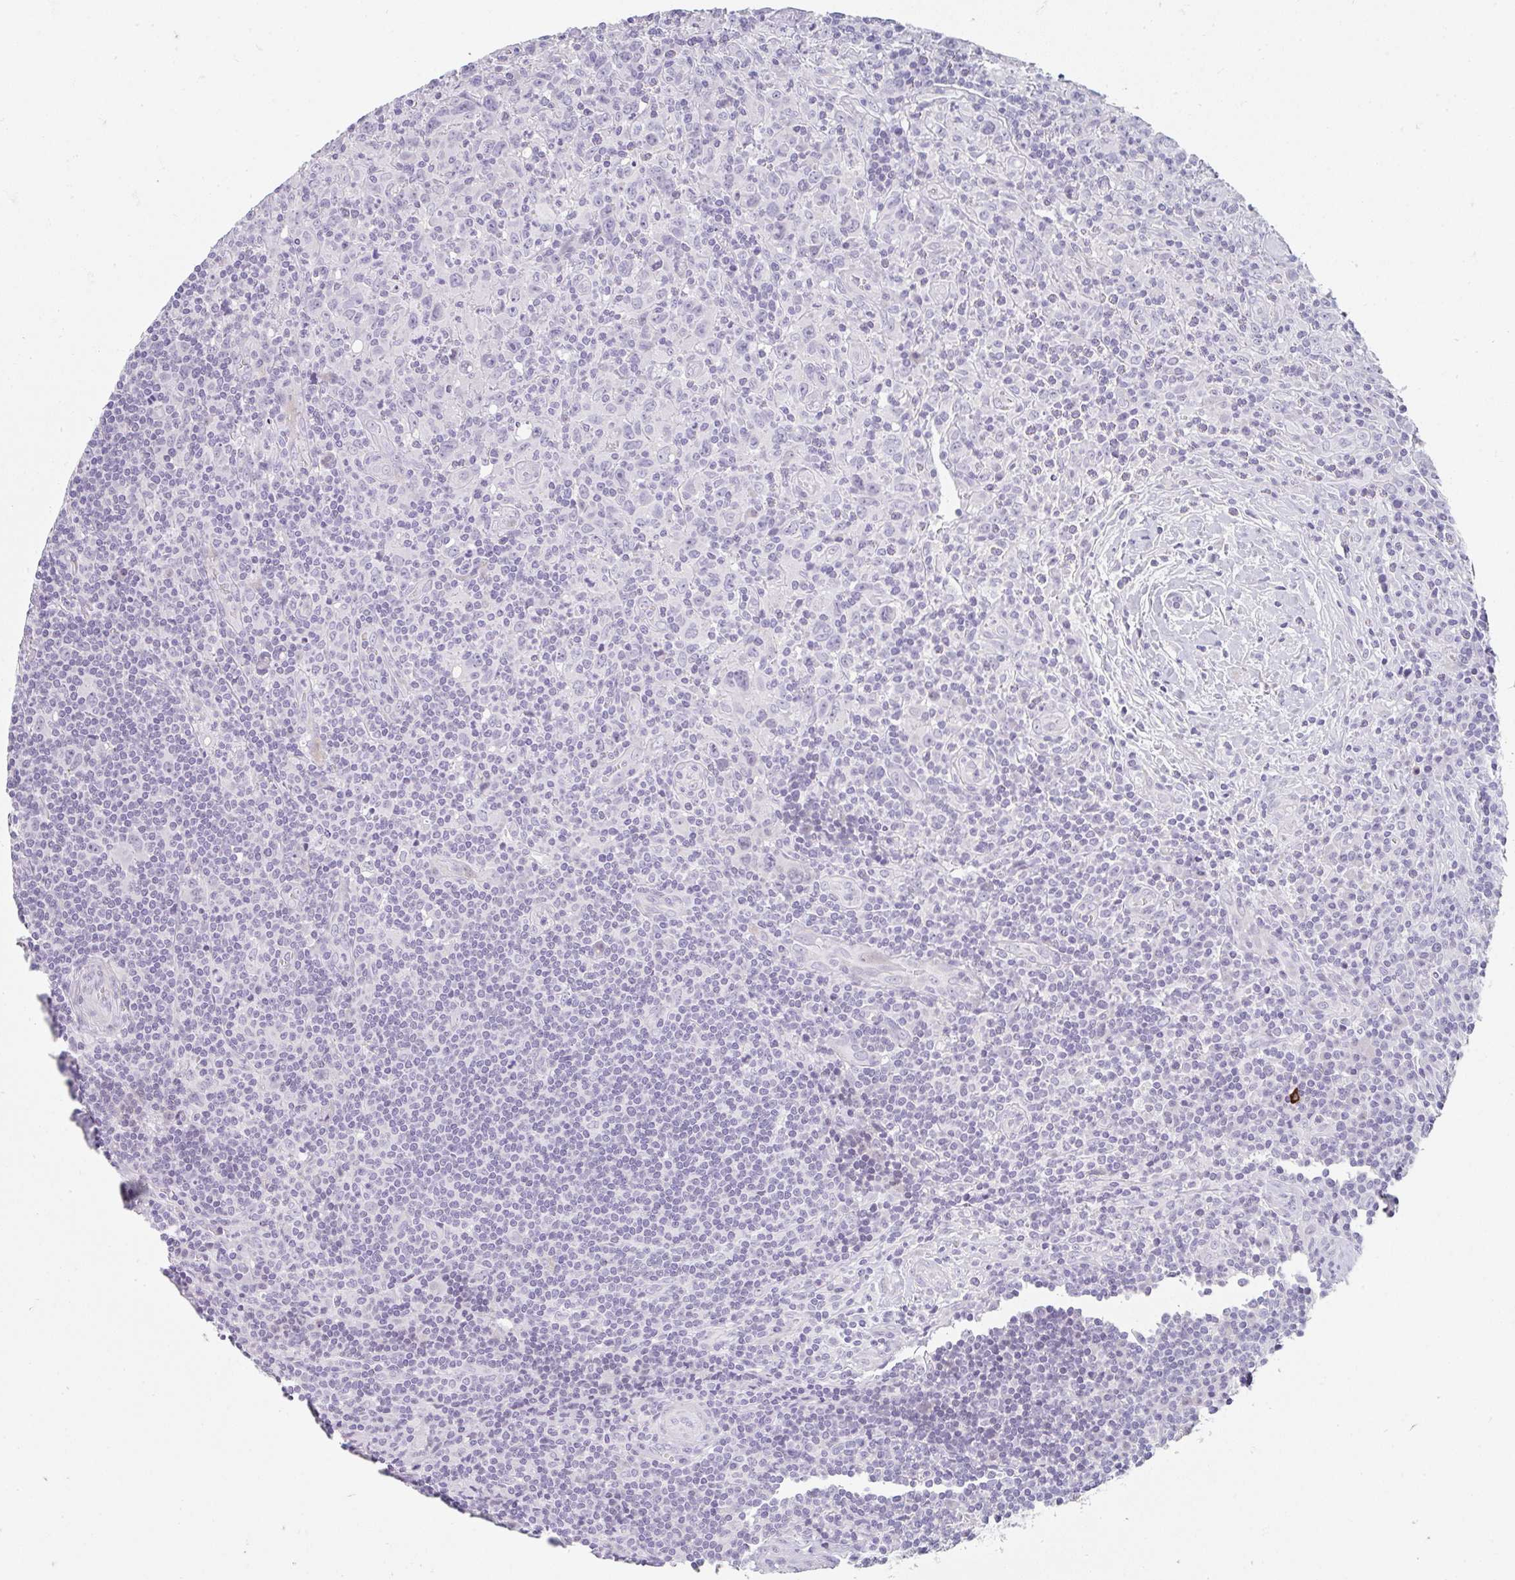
{"staining": {"intensity": "negative", "quantity": "none", "location": "none"}, "tissue": "lymphoma", "cell_type": "Tumor cells", "image_type": "cancer", "snomed": [{"axis": "morphology", "description": "Hodgkin's disease, NOS"}, {"axis": "topography", "description": "Lymph node"}], "caption": "A histopathology image of human lymphoma is negative for staining in tumor cells.", "gene": "NEU2", "patient": {"sex": "female", "age": 18}}